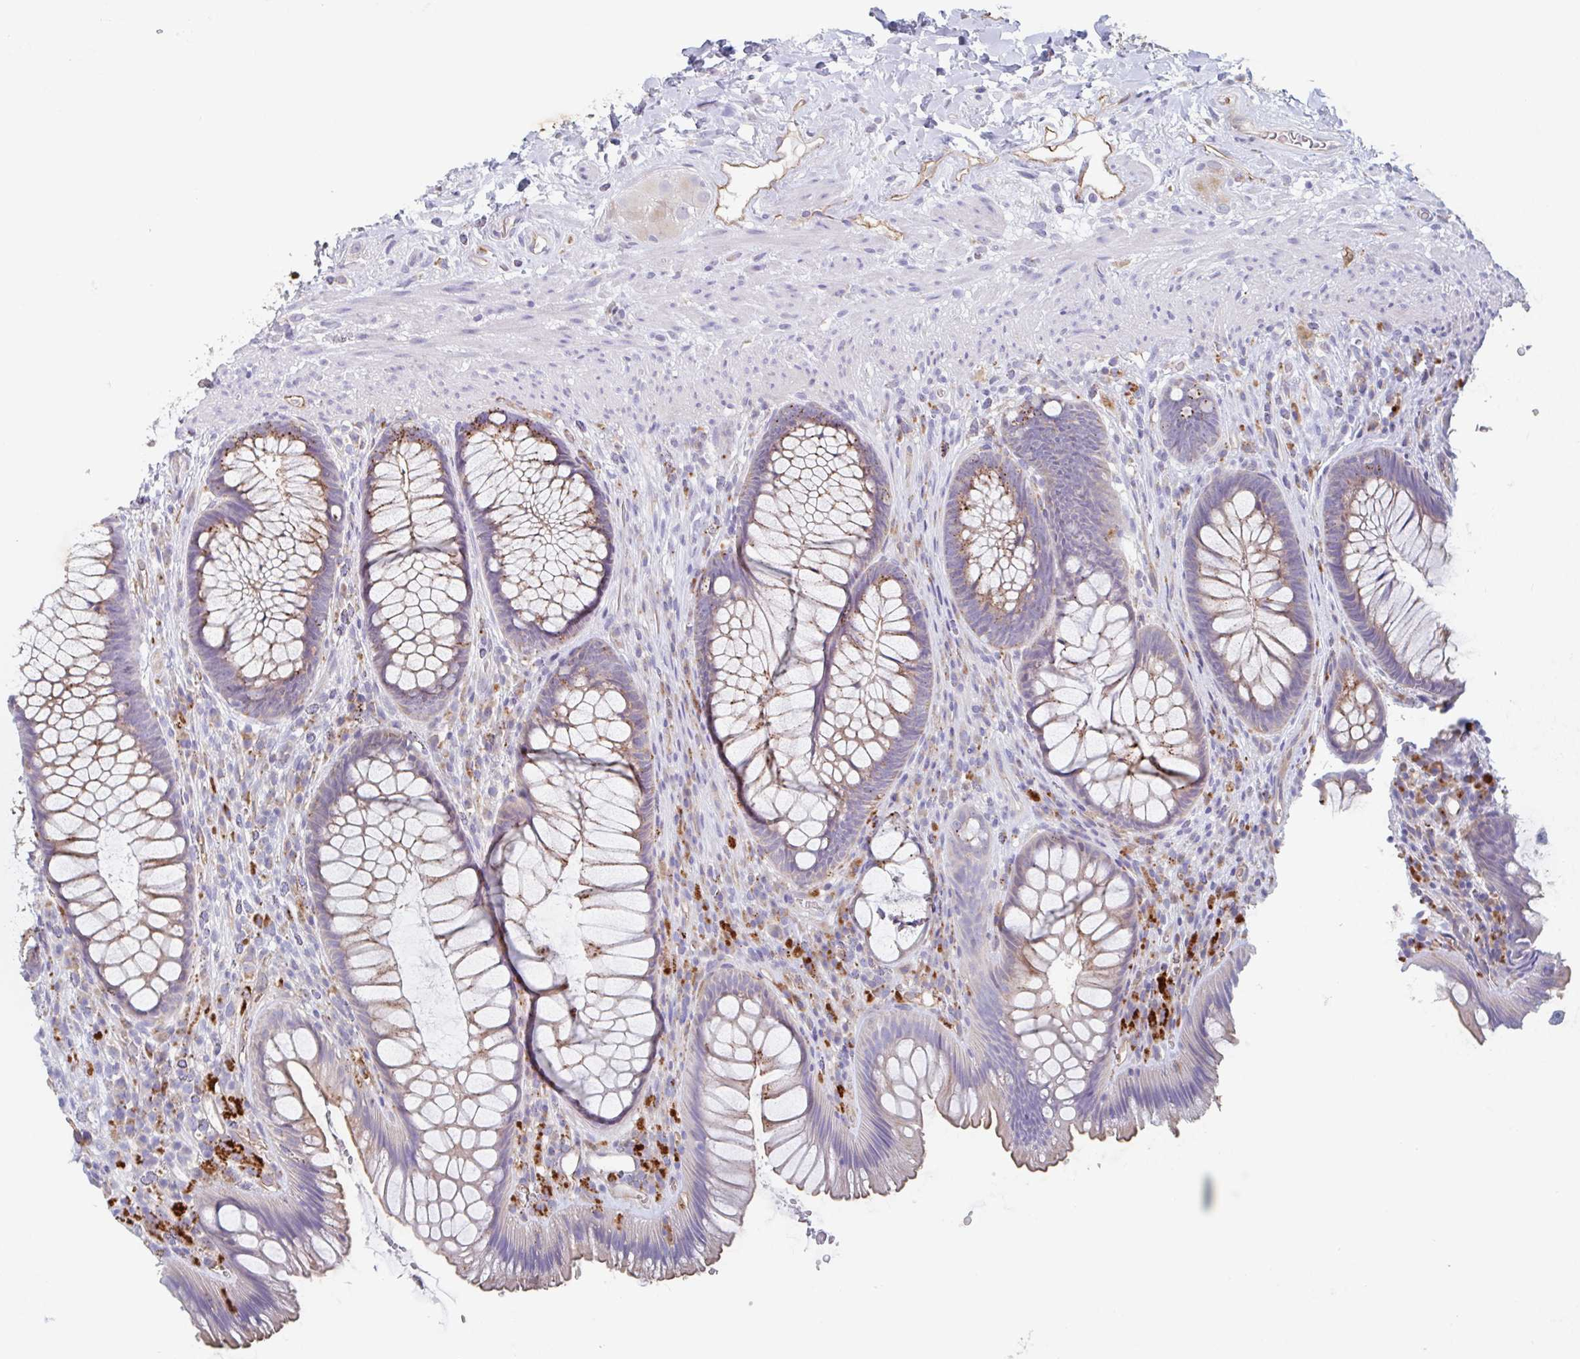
{"staining": {"intensity": "moderate", "quantity": "25%-75%", "location": "cytoplasmic/membranous"}, "tissue": "rectum", "cell_type": "Glandular cells", "image_type": "normal", "snomed": [{"axis": "morphology", "description": "Normal tissue, NOS"}, {"axis": "topography", "description": "Rectum"}], "caption": "Rectum stained with immunohistochemistry displays moderate cytoplasmic/membranous positivity in about 25%-75% of glandular cells.", "gene": "MANBA", "patient": {"sex": "male", "age": 53}}